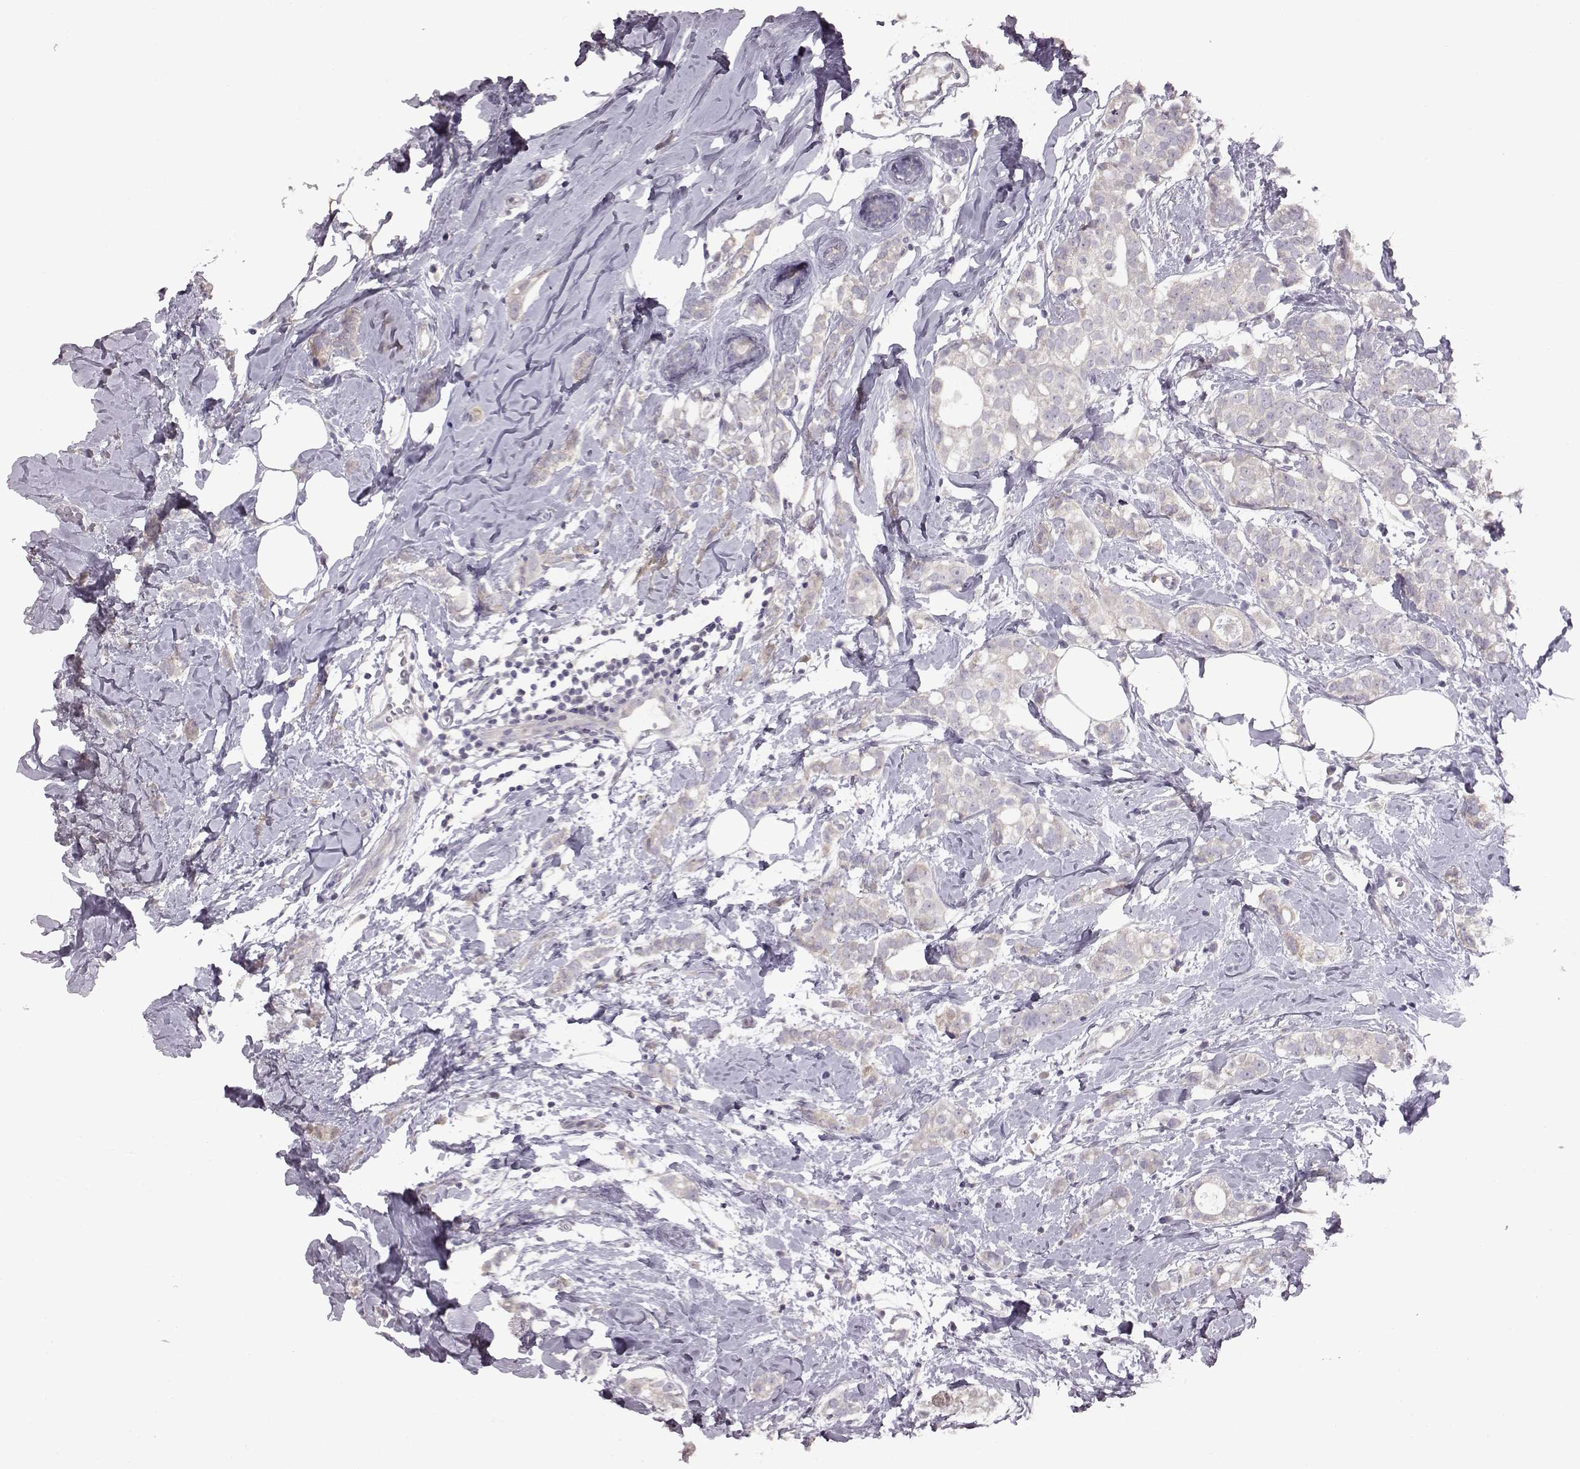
{"staining": {"intensity": "negative", "quantity": "none", "location": "none"}, "tissue": "breast cancer", "cell_type": "Tumor cells", "image_type": "cancer", "snomed": [{"axis": "morphology", "description": "Duct carcinoma"}, {"axis": "topography", "description": "Breast"}], "caption": "DAB (3,3'-diaminobenzidine) immunohistochemical staining of human breast cancer (intraductal carcinoma) exhibits no significant staining in tumor cells. (DAB immunohistochemistry (IHC) visualized using brightfield microscopy, high magnification).", "gene": "ADGRG2", "patient": {"sex": "female", "age": 40}}